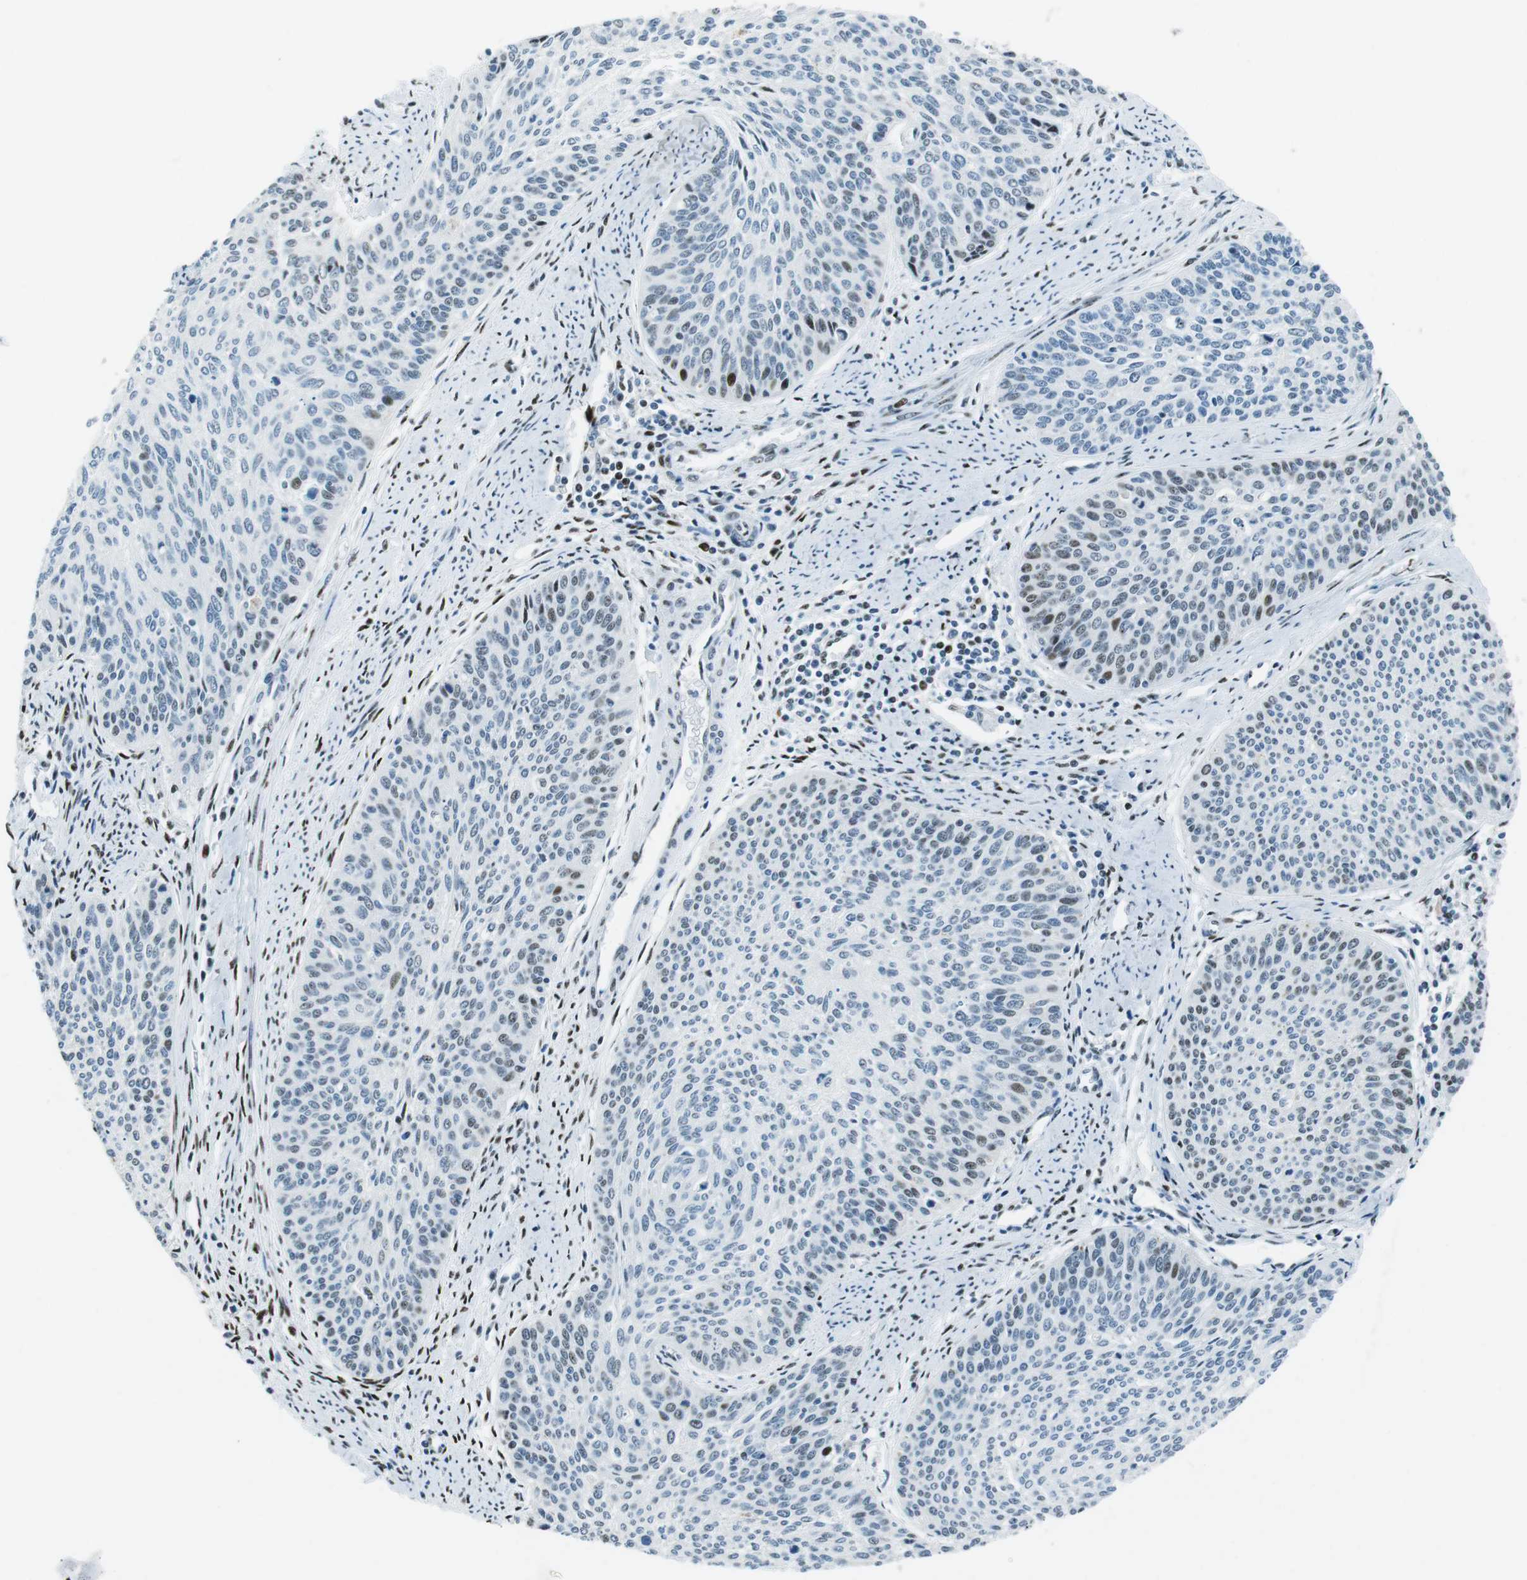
{"staining": {"intensity": "moderate", "quantity": "<25%", "location": "nuclear"}, "tissue": "cervical cancer", "cell_type": "Tumor cells", "image_type": "cancer", "snomed": [{"axis": "morphology", "description": "Squamous cell carcinoma, NOS"}, {"axis": "topography", "description": "Cervix"}], "caption": "IHC (DAB) staining of cervical cancer (squamous cell carcinoma) demonstrates moderate nuclear protein positivity in about <25% of tumor cells.", "gene": "PML", "patient": {"sex": "female", "age": 55}}